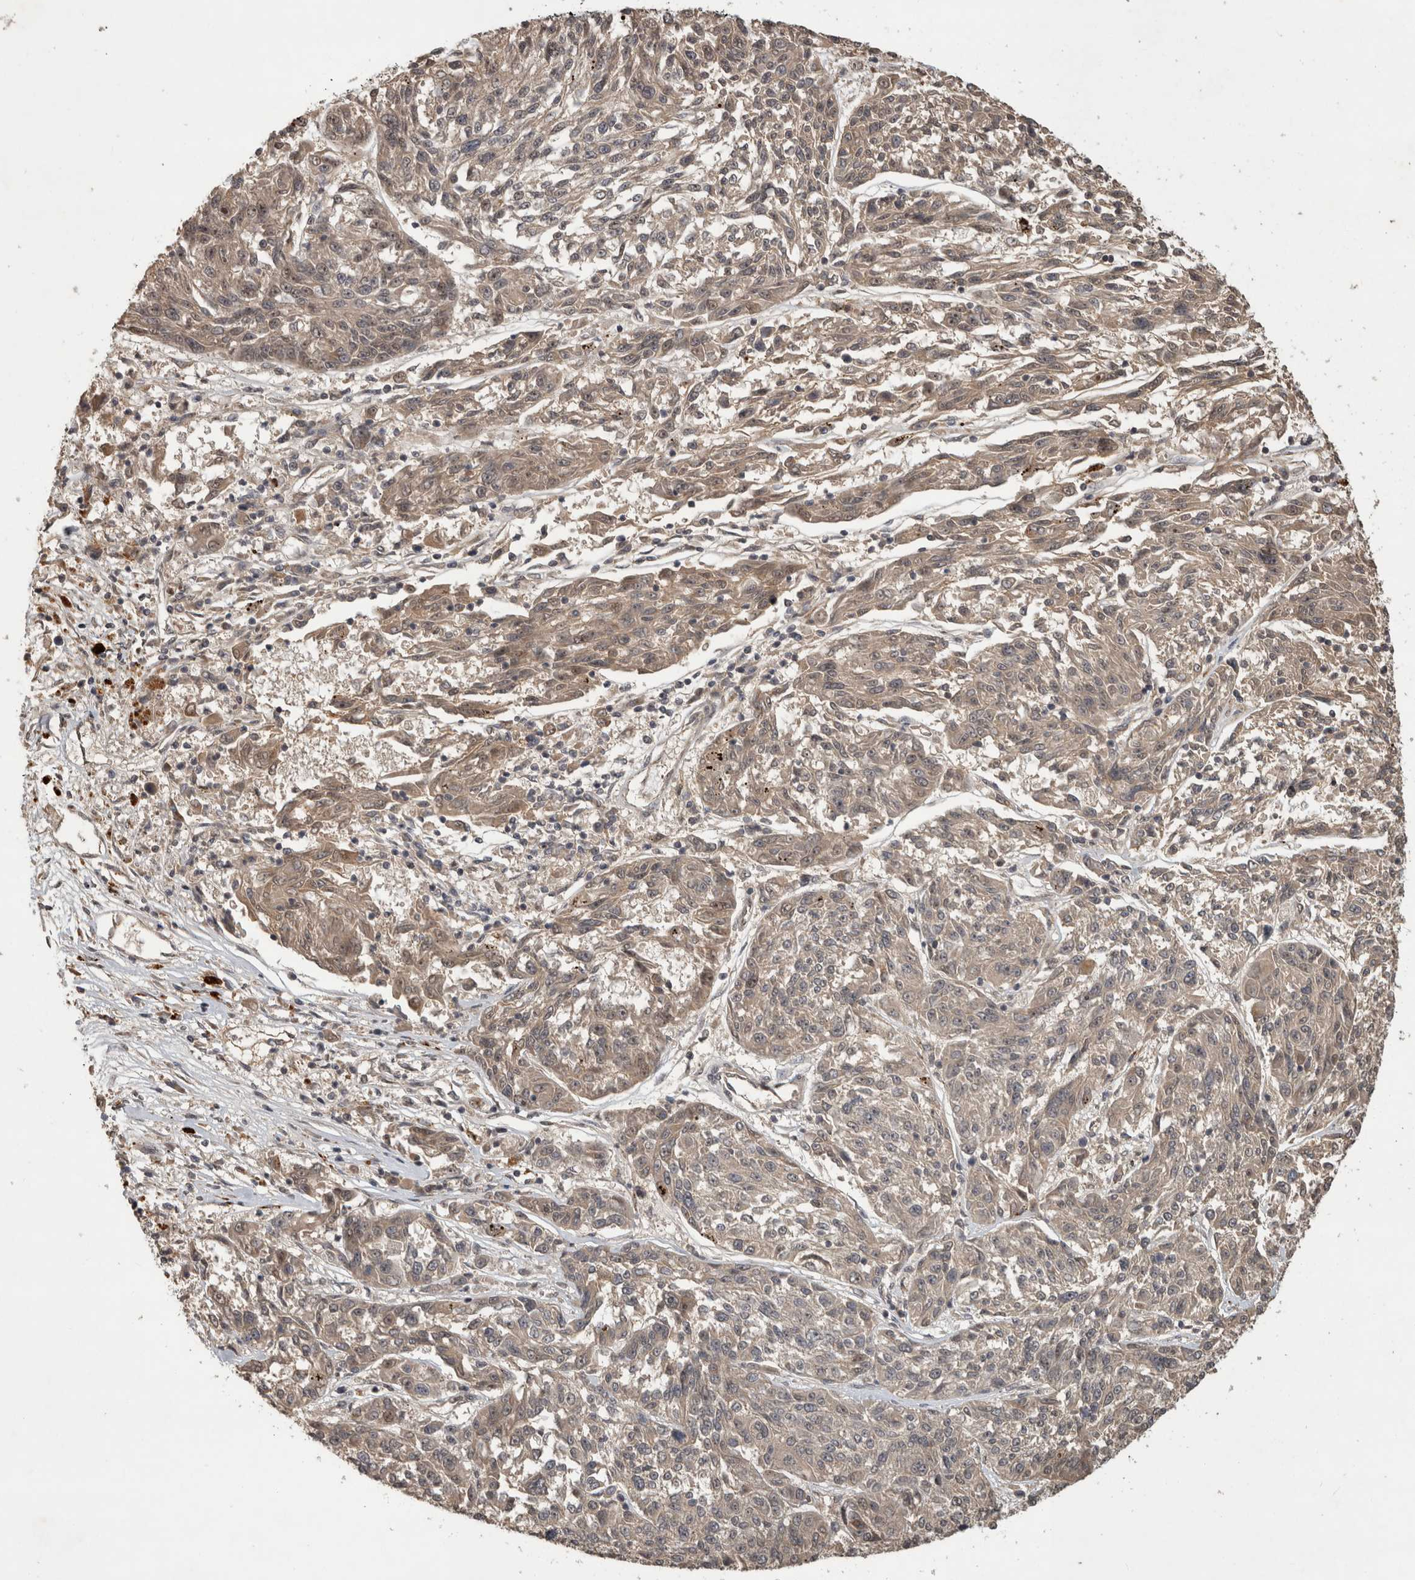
{"staining": {"intensity": "weak", "quantity": "25%-75%", "location": "cytoplasmic/membranous"}, "tissue": "melanoma", "cell_type": "Tumor cells", "image_type": "cancer", "snomed": [{"axis": "morphology", "description": "Malignant melanoma, NOS"}, {"axis": "topography", "description": "Skin"}], "caption": "A low amount of weak cytoplasmic/membranous positivity is identified in approximately 25%-75% of tumor cells in malignant melanoma tissue.", "gene": "PITPNC1", "patient": {"sex": "male", "age": 53}}